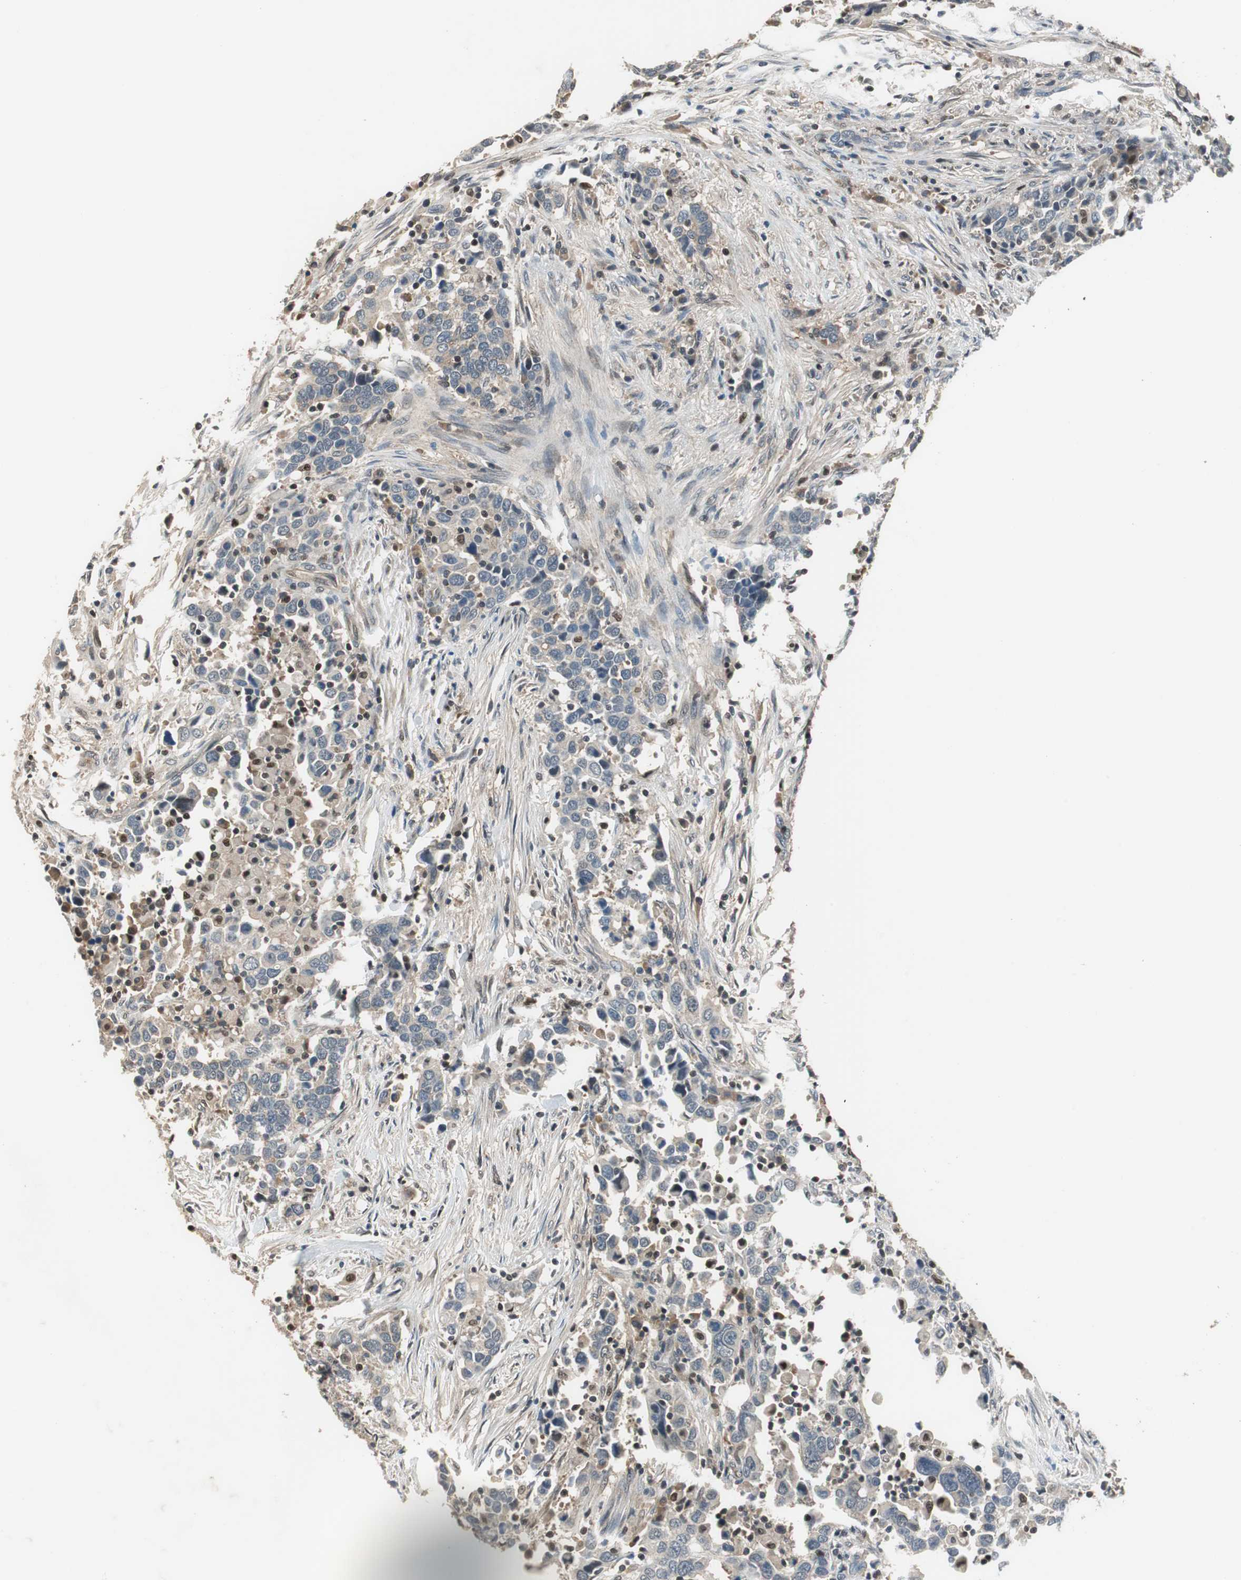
{"staining": {"intensity": "negative", "quantity": "none", "location": "none"}, "tissue": "urothelial cancer", "cell_type": "Tumor cells", "image_type": "cancer", "snomed": [{"axis": "morphology", "description": "Urothelial carcinoma, High grade"}, {"axis": "topography", "description": "Urinary bladder"}], "caption": "Urothelial cancer was stained to show a protein in brown. There is no significant positivity in tumor cells.", "gene": "MAFB", "patient": {"sex": "male", "age": 61}}